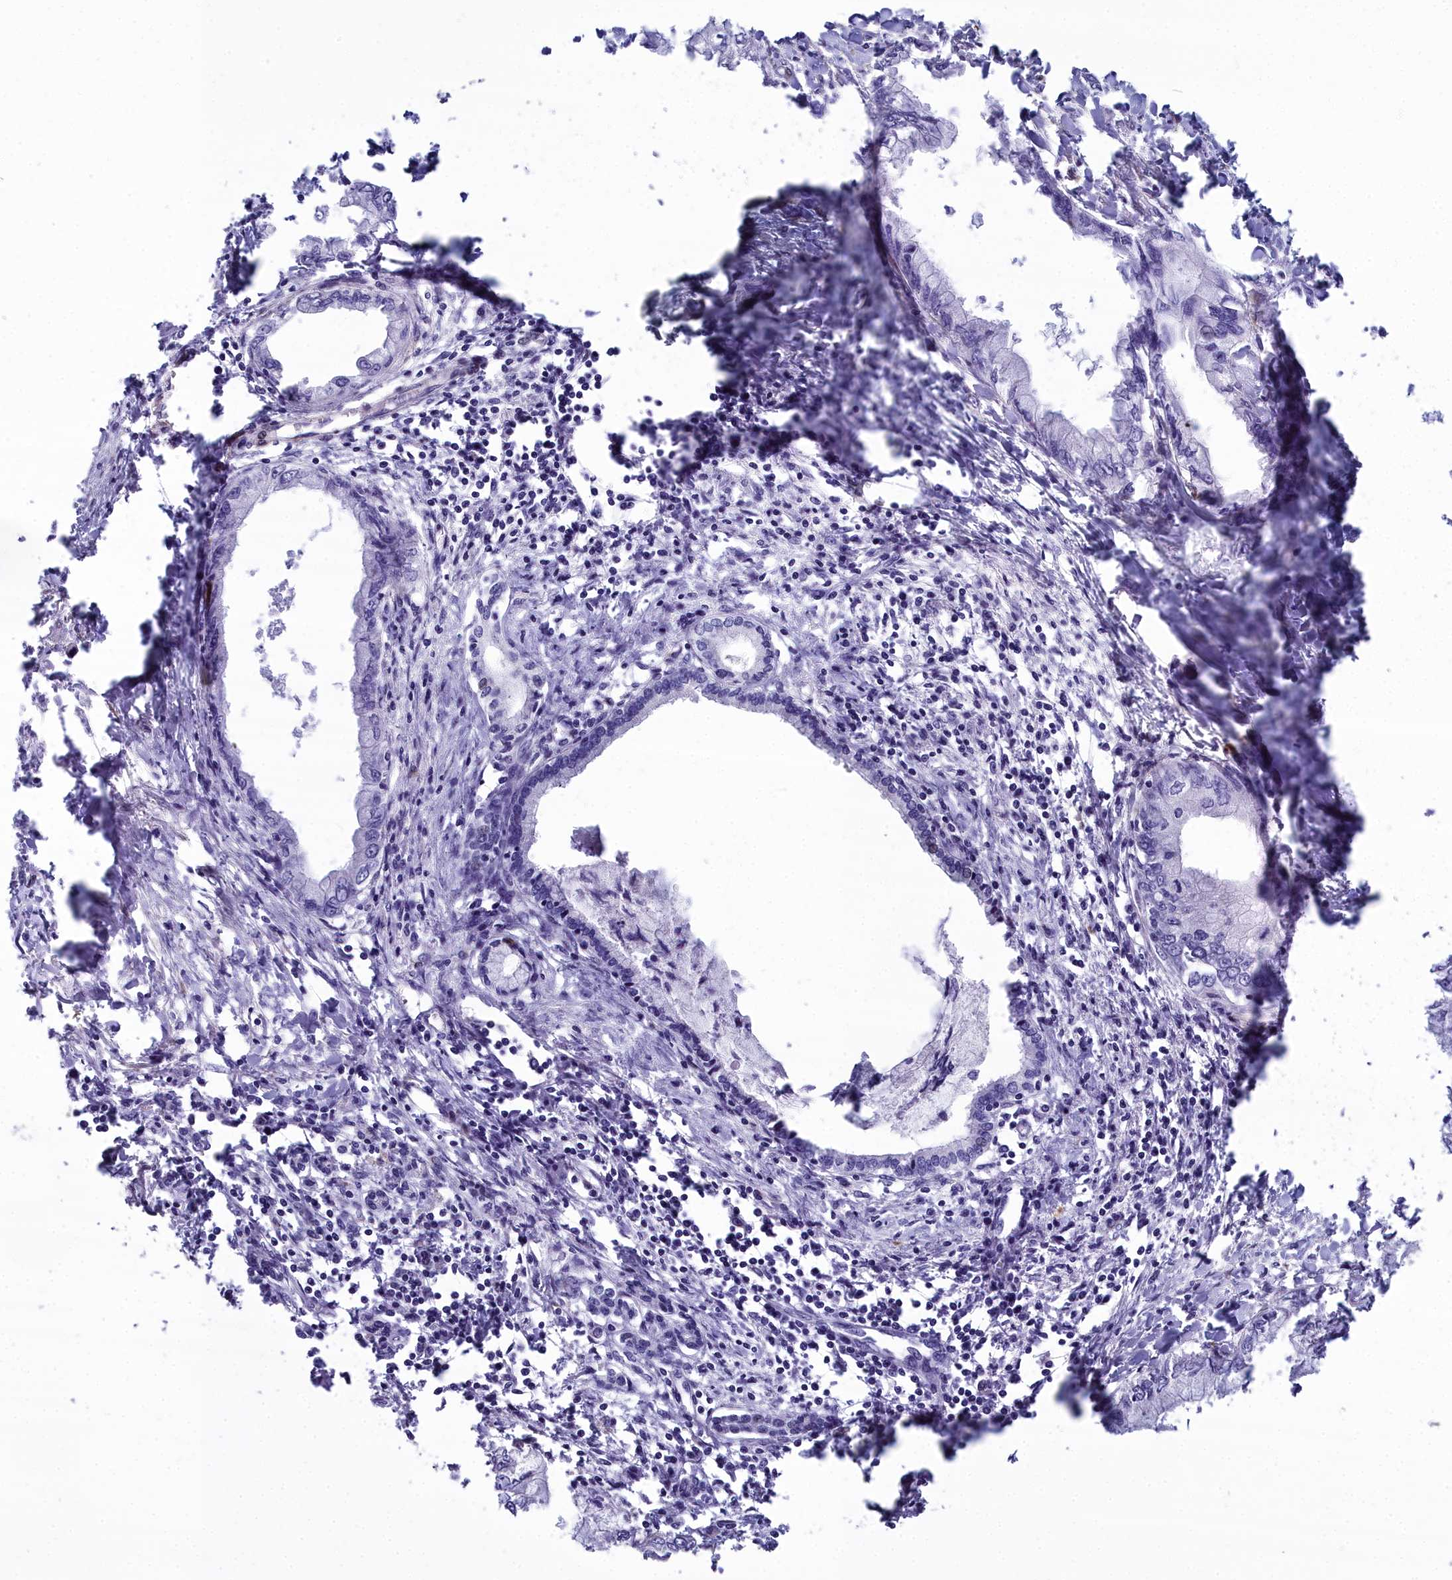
{"staining": {"intensity": "negative", "quantity": "none", "location": "none"}, "tissue": "pancreatic cancer", "cell_type": "Tumor cells", "image_type": "cancer", "snomed": [{"axis": "morphology", "description": "Adenocarcinoma, NOS"}, {"axis": "topography", "description": "Pancreas"}], "caption": "This histopathology image is of pancreatic cancer stained with IHC to label a protein in brown with the nuclei are counter-stained blue. There is no staining in tumor cells.", "gene": "PPP1R14A", "patient": {"sex": "male", "age": 48}}